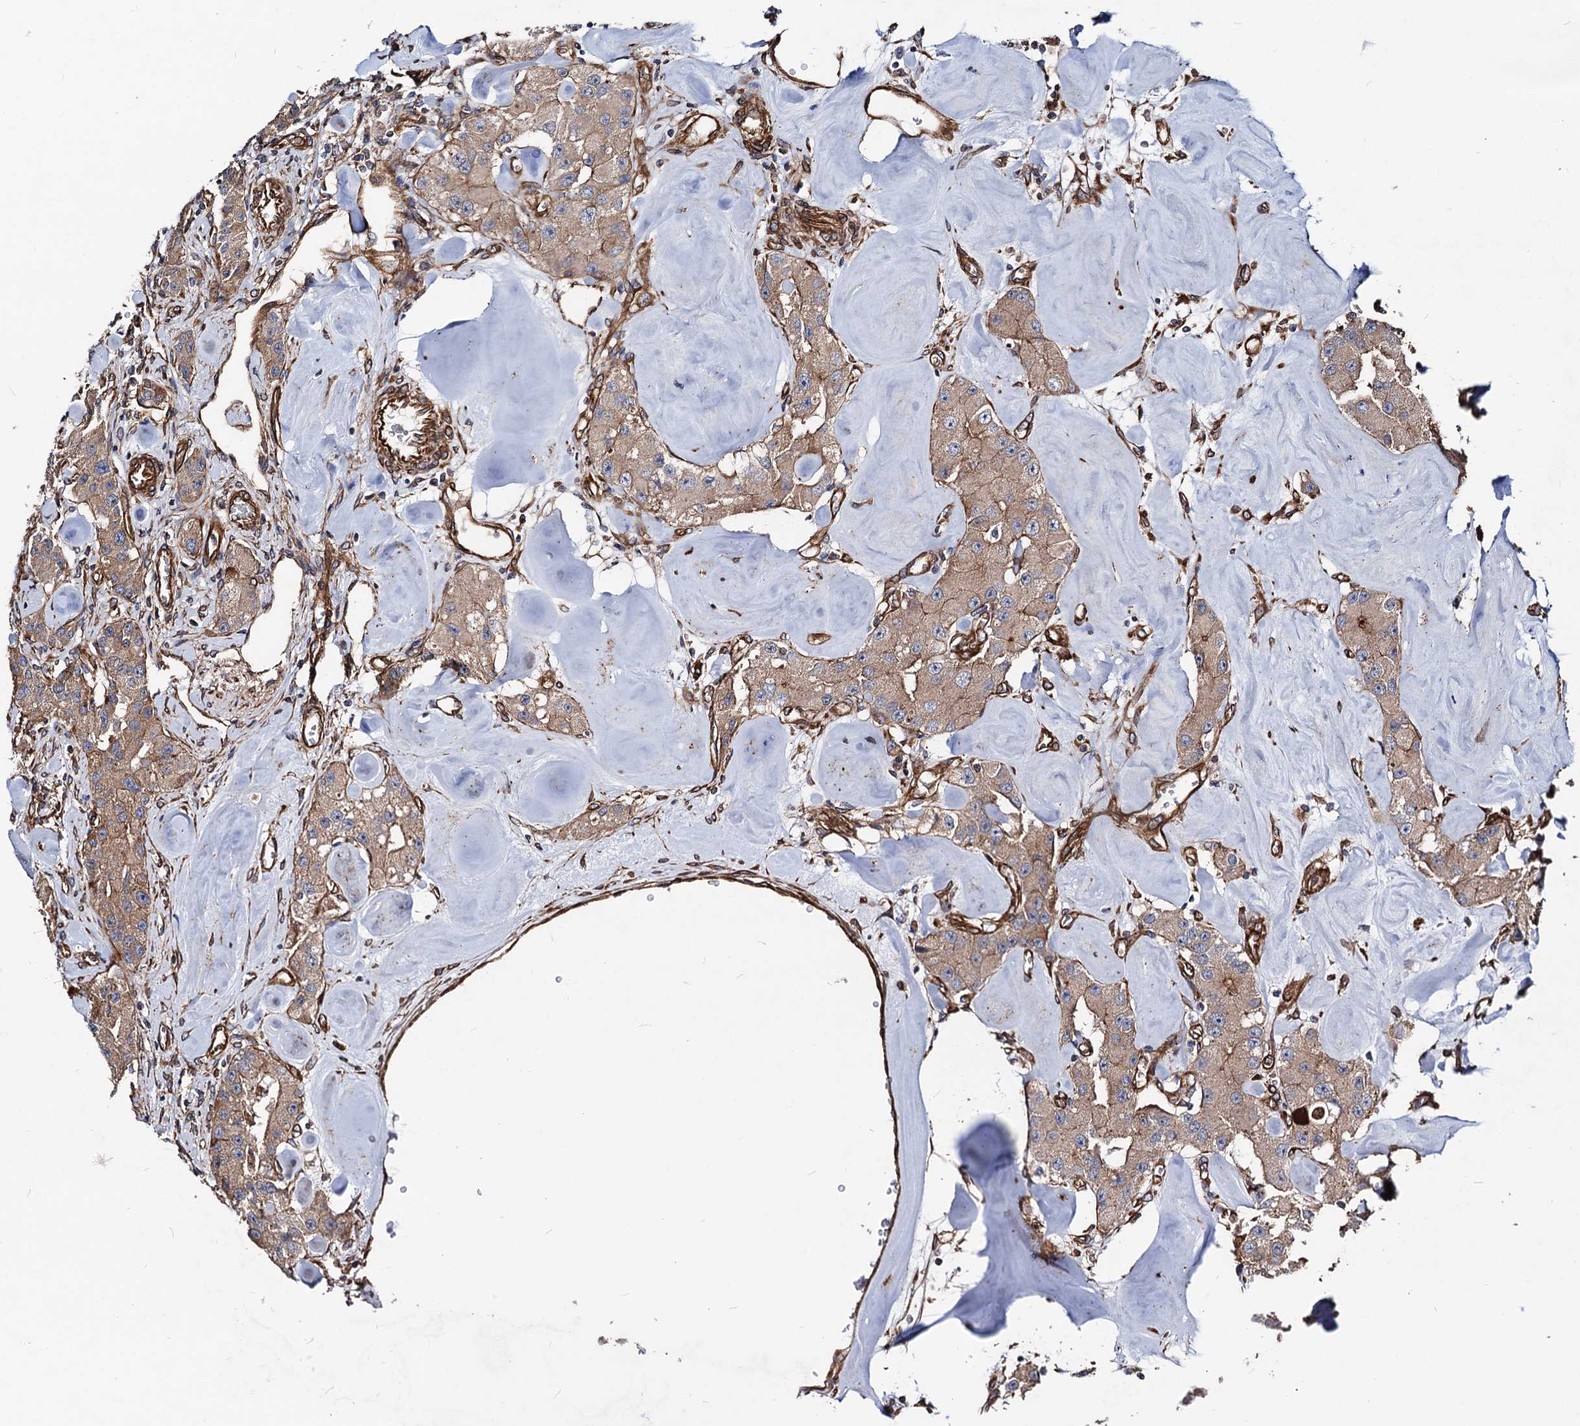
{"staining": {"intensity": "moderate", "quantity": ">75%", "location": "cytoplasmic/membranous"}, "tissue": "carcinoid", "cell_type": "Tumor cells", "image_type": "cancer", "snomed": [{"axis": "morphology", "description": "Carcinoid, malignant, NOS"}, {"axis": "topography", "description": "Pancreas"}], "caption": "Immunohistochemistry (IHC) of human malignant carcinoid reveals medium levels of moderate cytoplasmic/membranous positivity in about >75% of tumor cells.", "gene": "CIP2A", "patient": {"sex": "male", "age": 41}}